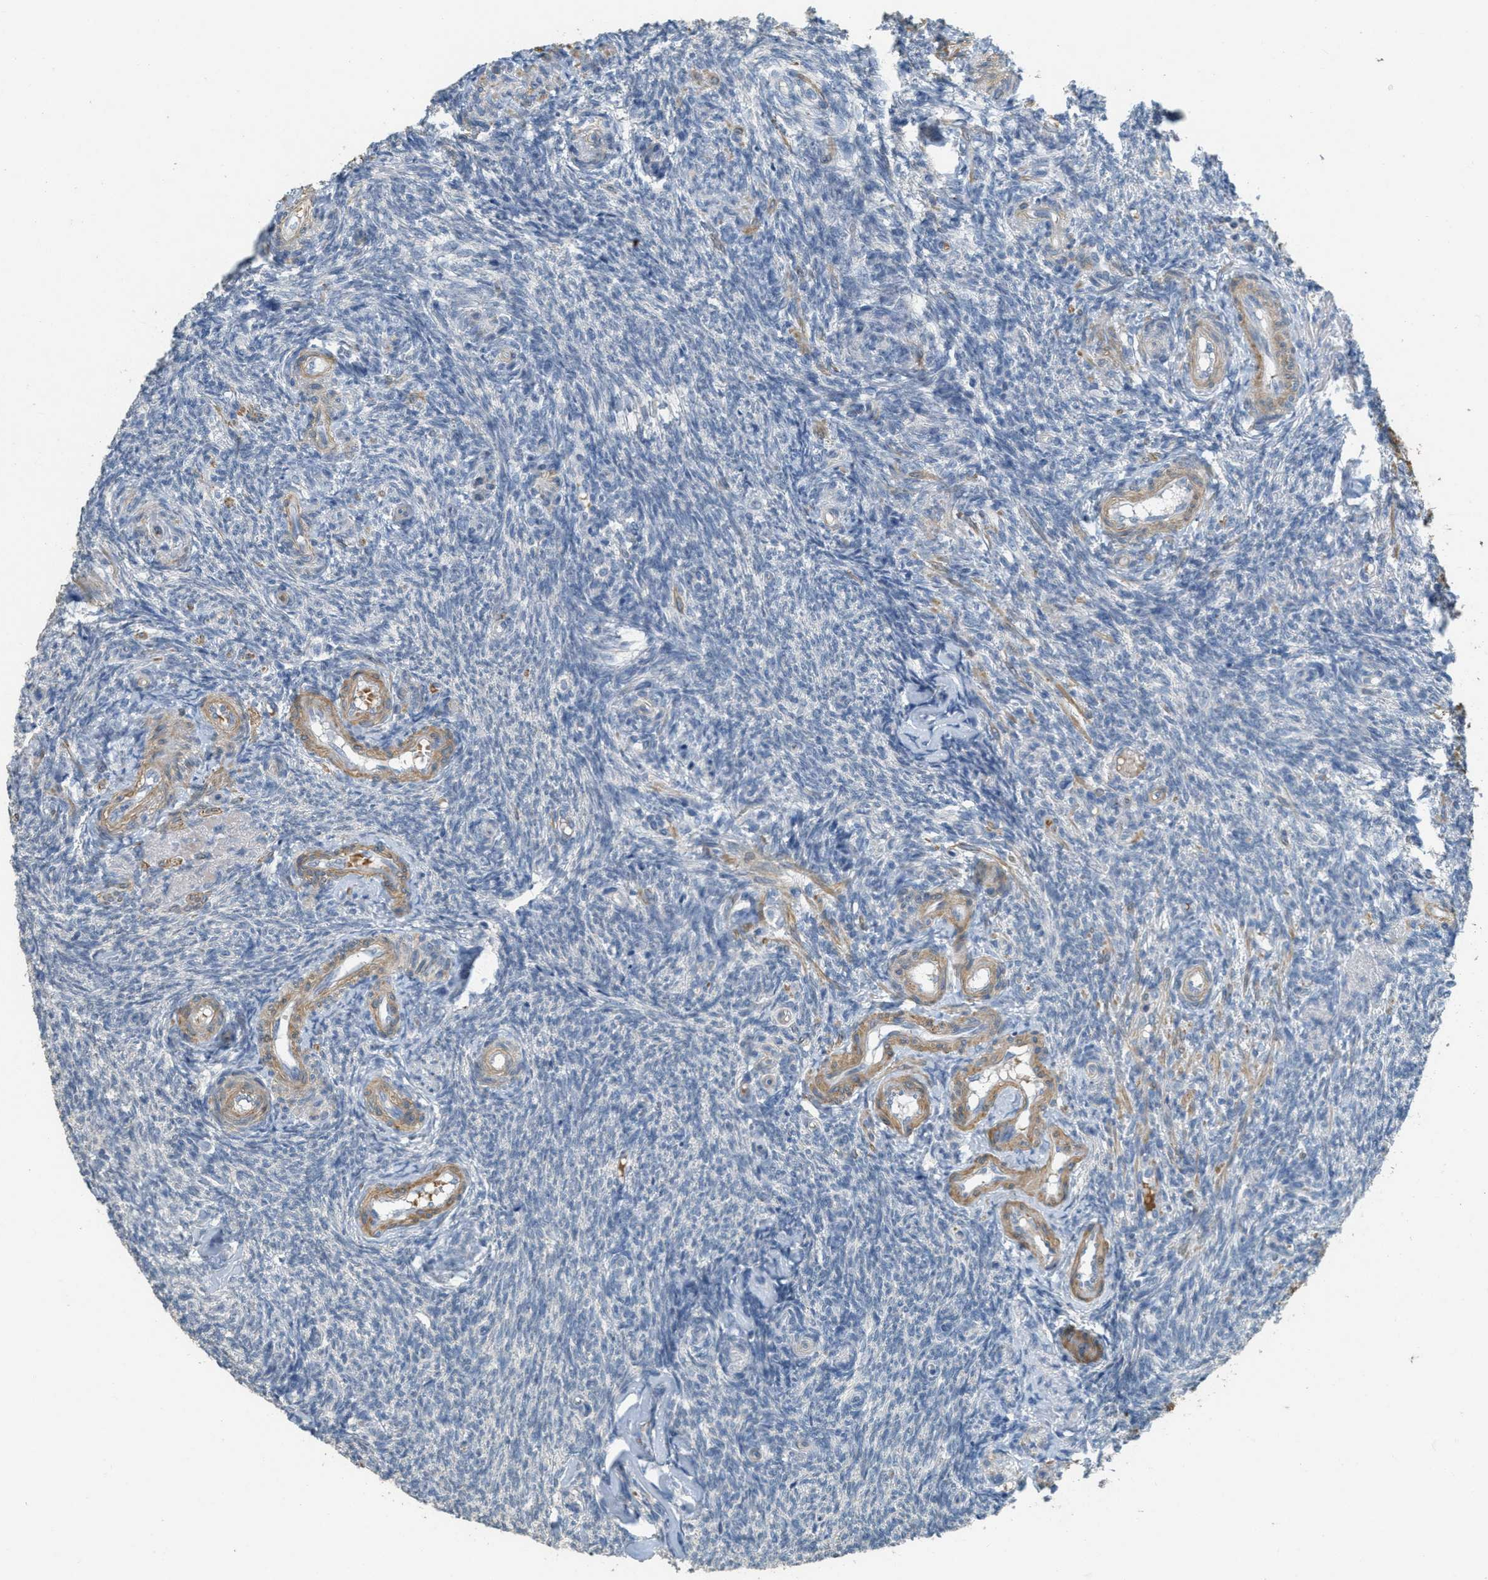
{"staining": {"intensity": "negative", "quantity": "none", "location": "none"}, "tissue": "ovary", "cell_type": "Ovarian stroma cells", "image_type": "normal", "snomed": [{"axis": "morphology", "description": "Normal tissue, NOS"}, {"axis": "topography", "description": "Ovary"}], "caption": "Benign ovary was stained to show a protein in brown. There is no significant positivity in ovarian stroma cells. (DAB IHC, high magnification).", "gene": "MRS2", "patient": {"sex": "female", "age": 41}}